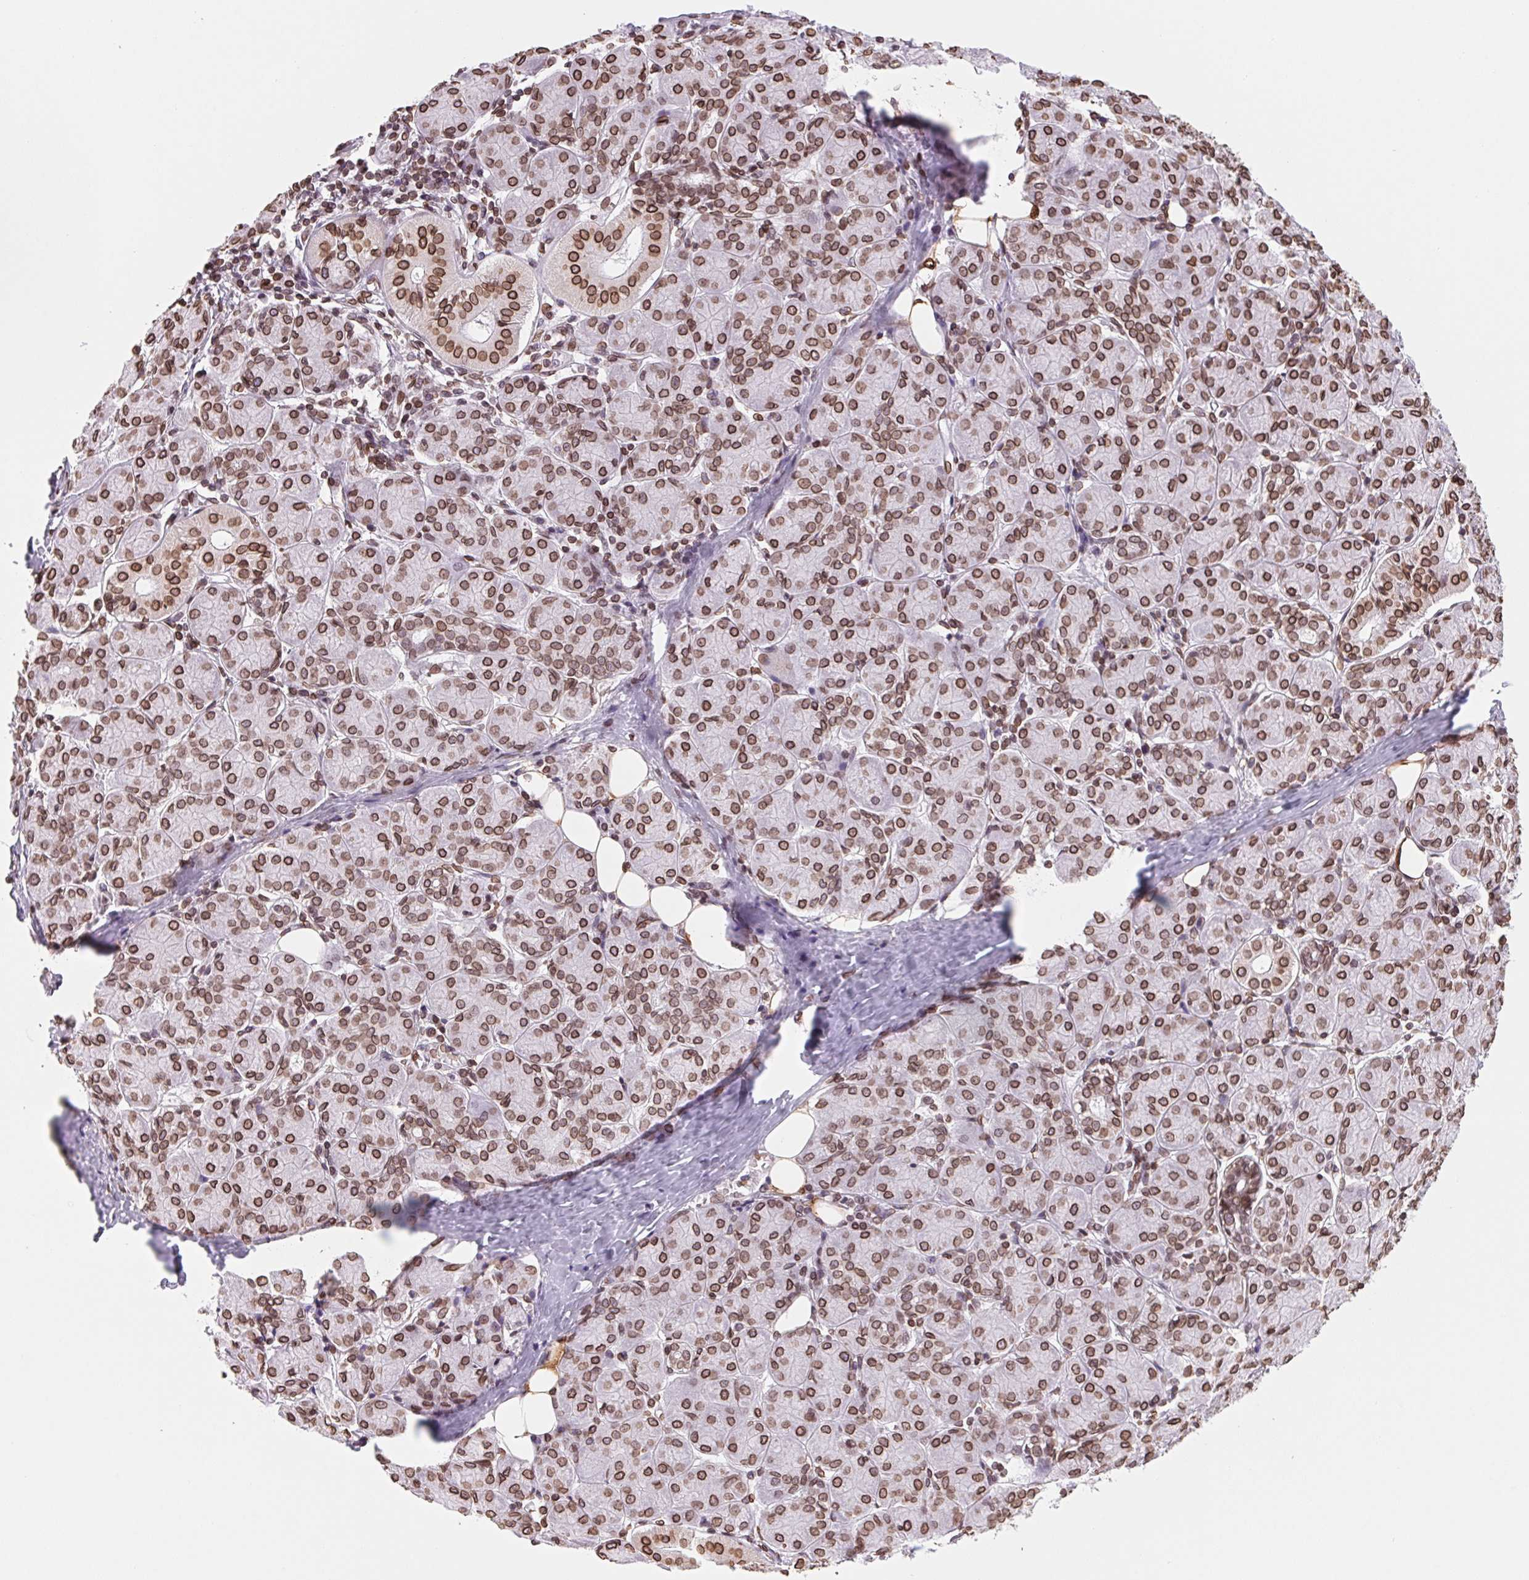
{"staining": {"intensity": "strong", "quantity": ">75%", "location": "cytoplasmic/membranous,nuclear"}, "tissue": "salivary gland", "cell_type": "Glandular cells", "image_type": "normal", "snomed": [{"axis": "morphology", "description": "Normal tissue, NOS"}, {"axis": "morphology", "description": "Inflammation, NOS"}, {"axis": "topography", "description": "Lymph node"}, {"axis": "topography", "description": "Salivary gland"}], "caption": "Strong cytoplasmic/membranous,nuclear expression is appreciated in about >75% of glandular cells in unremarkable salivary gland.", "gene": "LMNB2", "patient": {"sex": "male", "age": 3}}